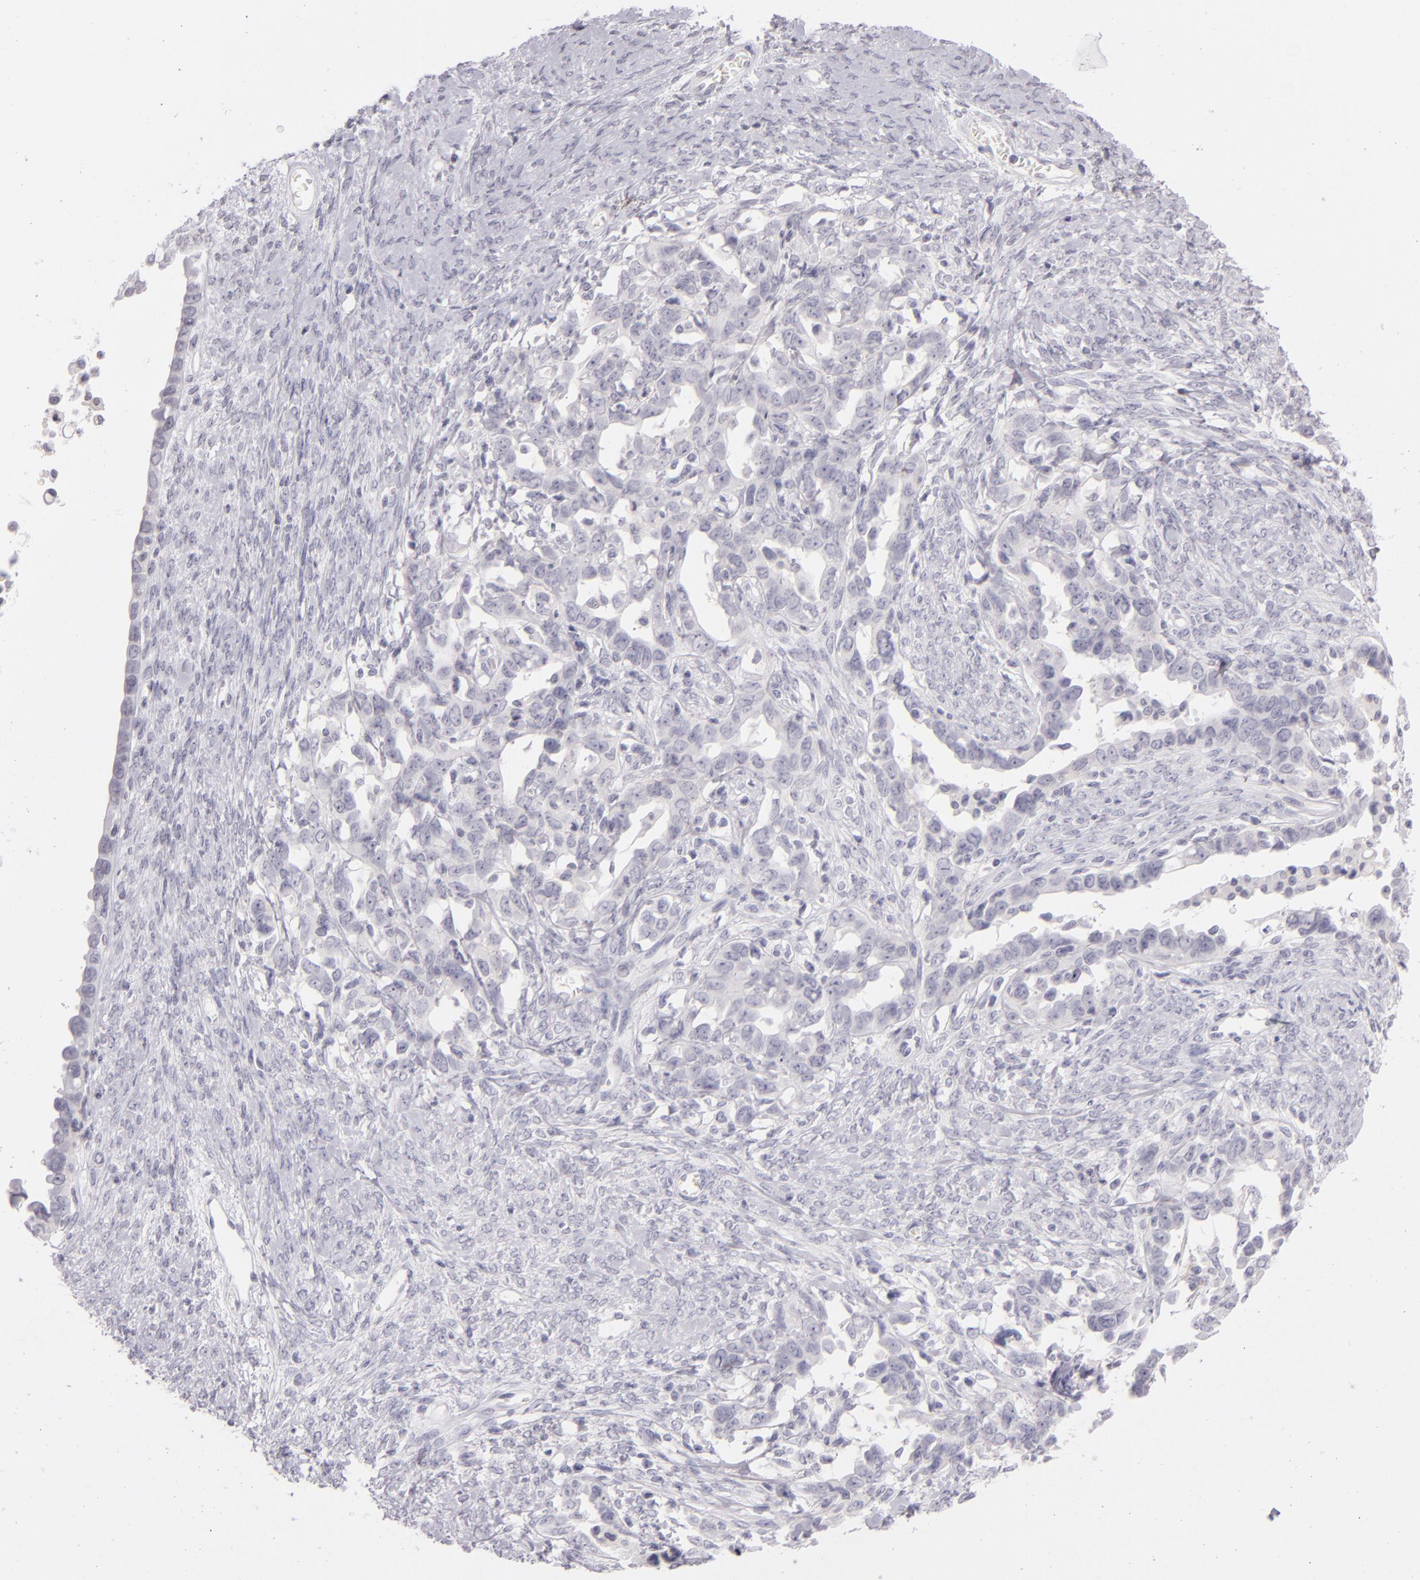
{"staining": {"intensity": "negative", "quantity": "none", "location": "none"}, "tissue": "ovarian cancer", "cell_type": "Tumor cells", "image_type": "cancer", "snomed": [{"axis": "morphology", "description": "Cystadenocarcinoma, serous, NOS"}, {"axis": "topography", "description": "Ovary"}], "caption": "IHC image of neoplastic tissue: ovarian serous cystadenocarcinoma stained with DAB (3,3'-diaminobenzidine) exhibits no significant protein staining in tumor cells.", "gene": "CD40", "patient": {"sex": "female", "age": 69}}